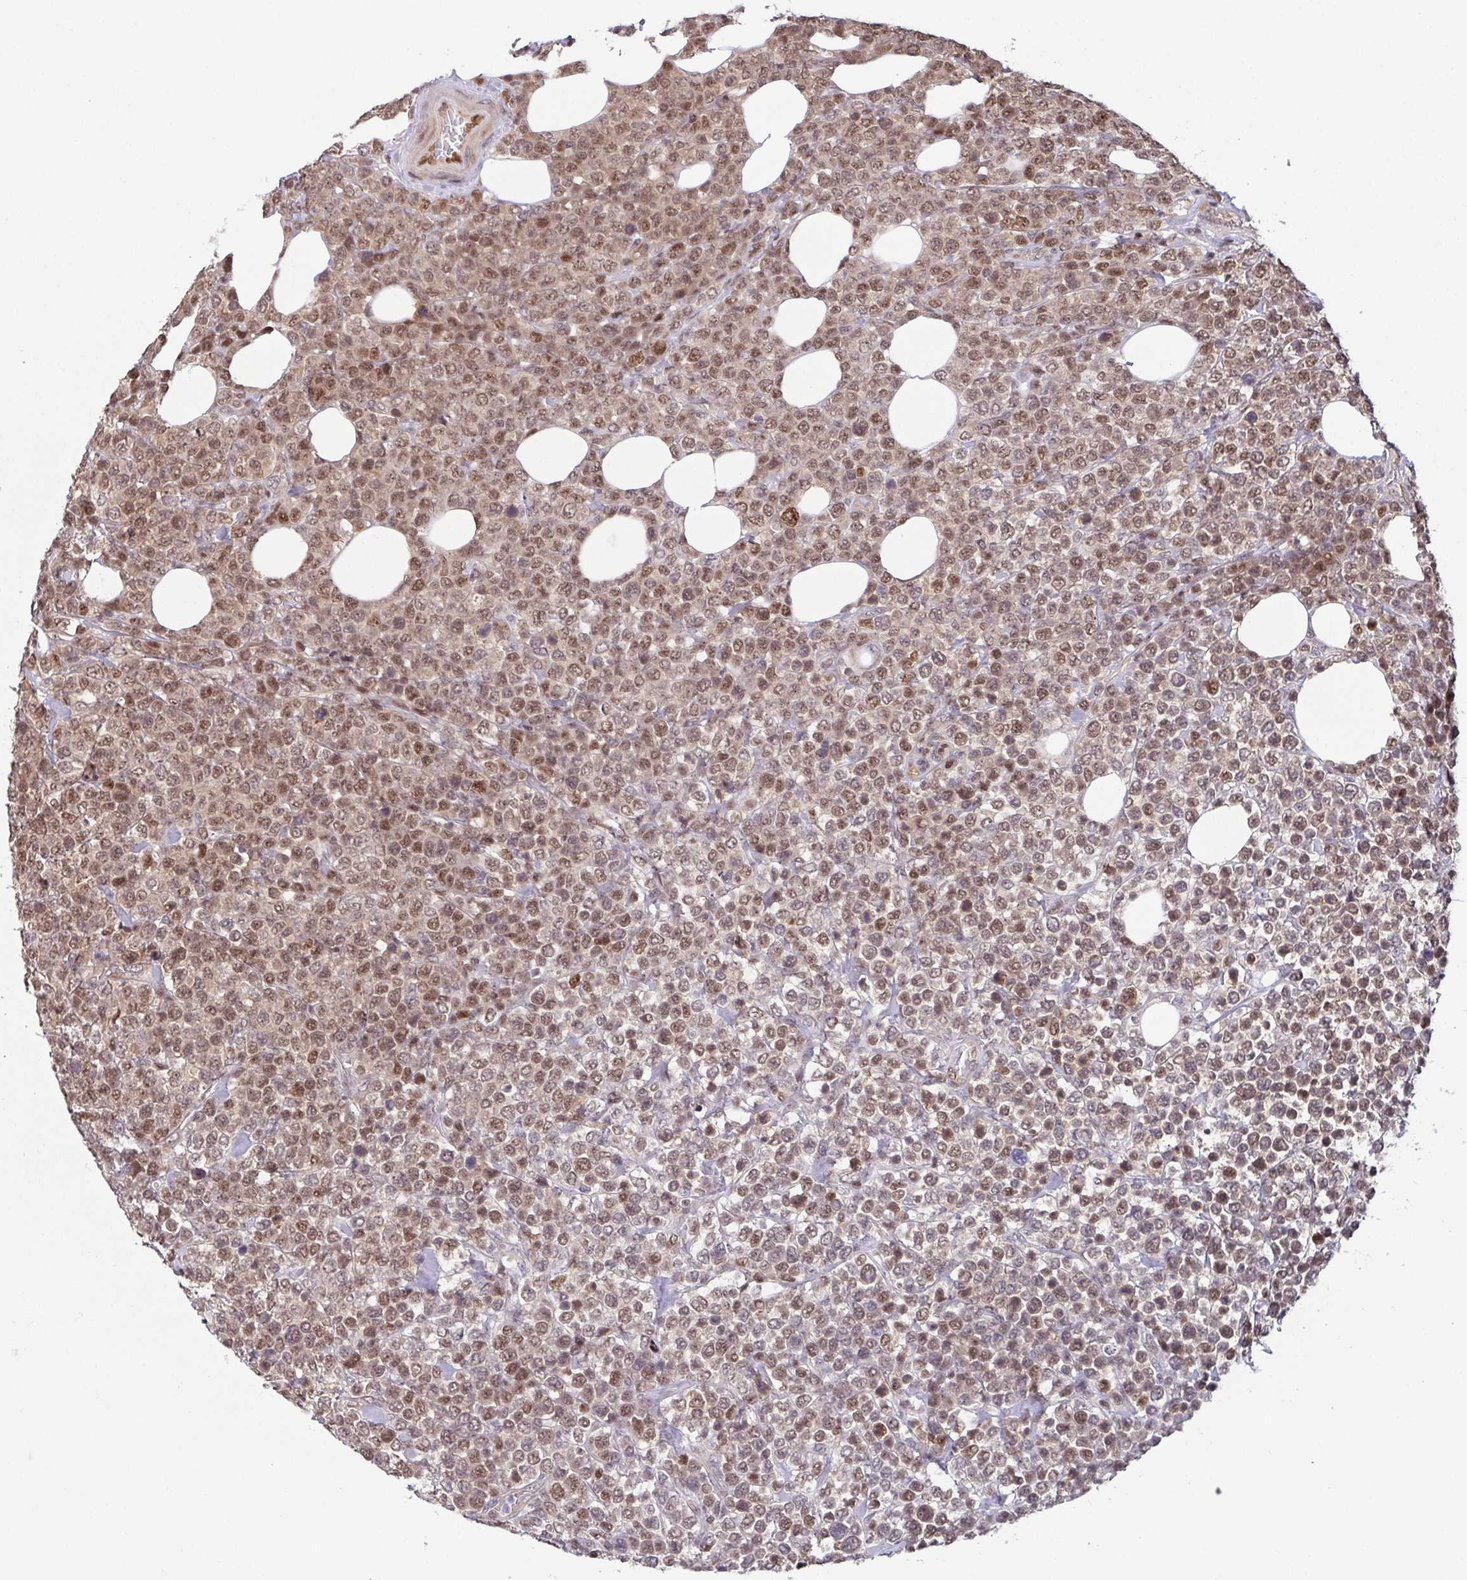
{"staining": {"intensity": "moderate", "quantity": ">75%", "location": "nuclear"}, "tissue": "lymphoma", "cell_type": "Tumor cells", "image_type": "cancer", "snomed": [{"axis": "morphology", "description": "Malignant lymphoma, non-Hodgkin's type, High grade"}, {"axis": "topography", "description": "Soft tissue"}], "caption": "This is a histology image of immunohistochemistry staining of lymphoma, which shows moderate staining in the nuclear of tumor cells.", "gene": "DNAJB1", "patient": {"sex": "female", "age": 56}}